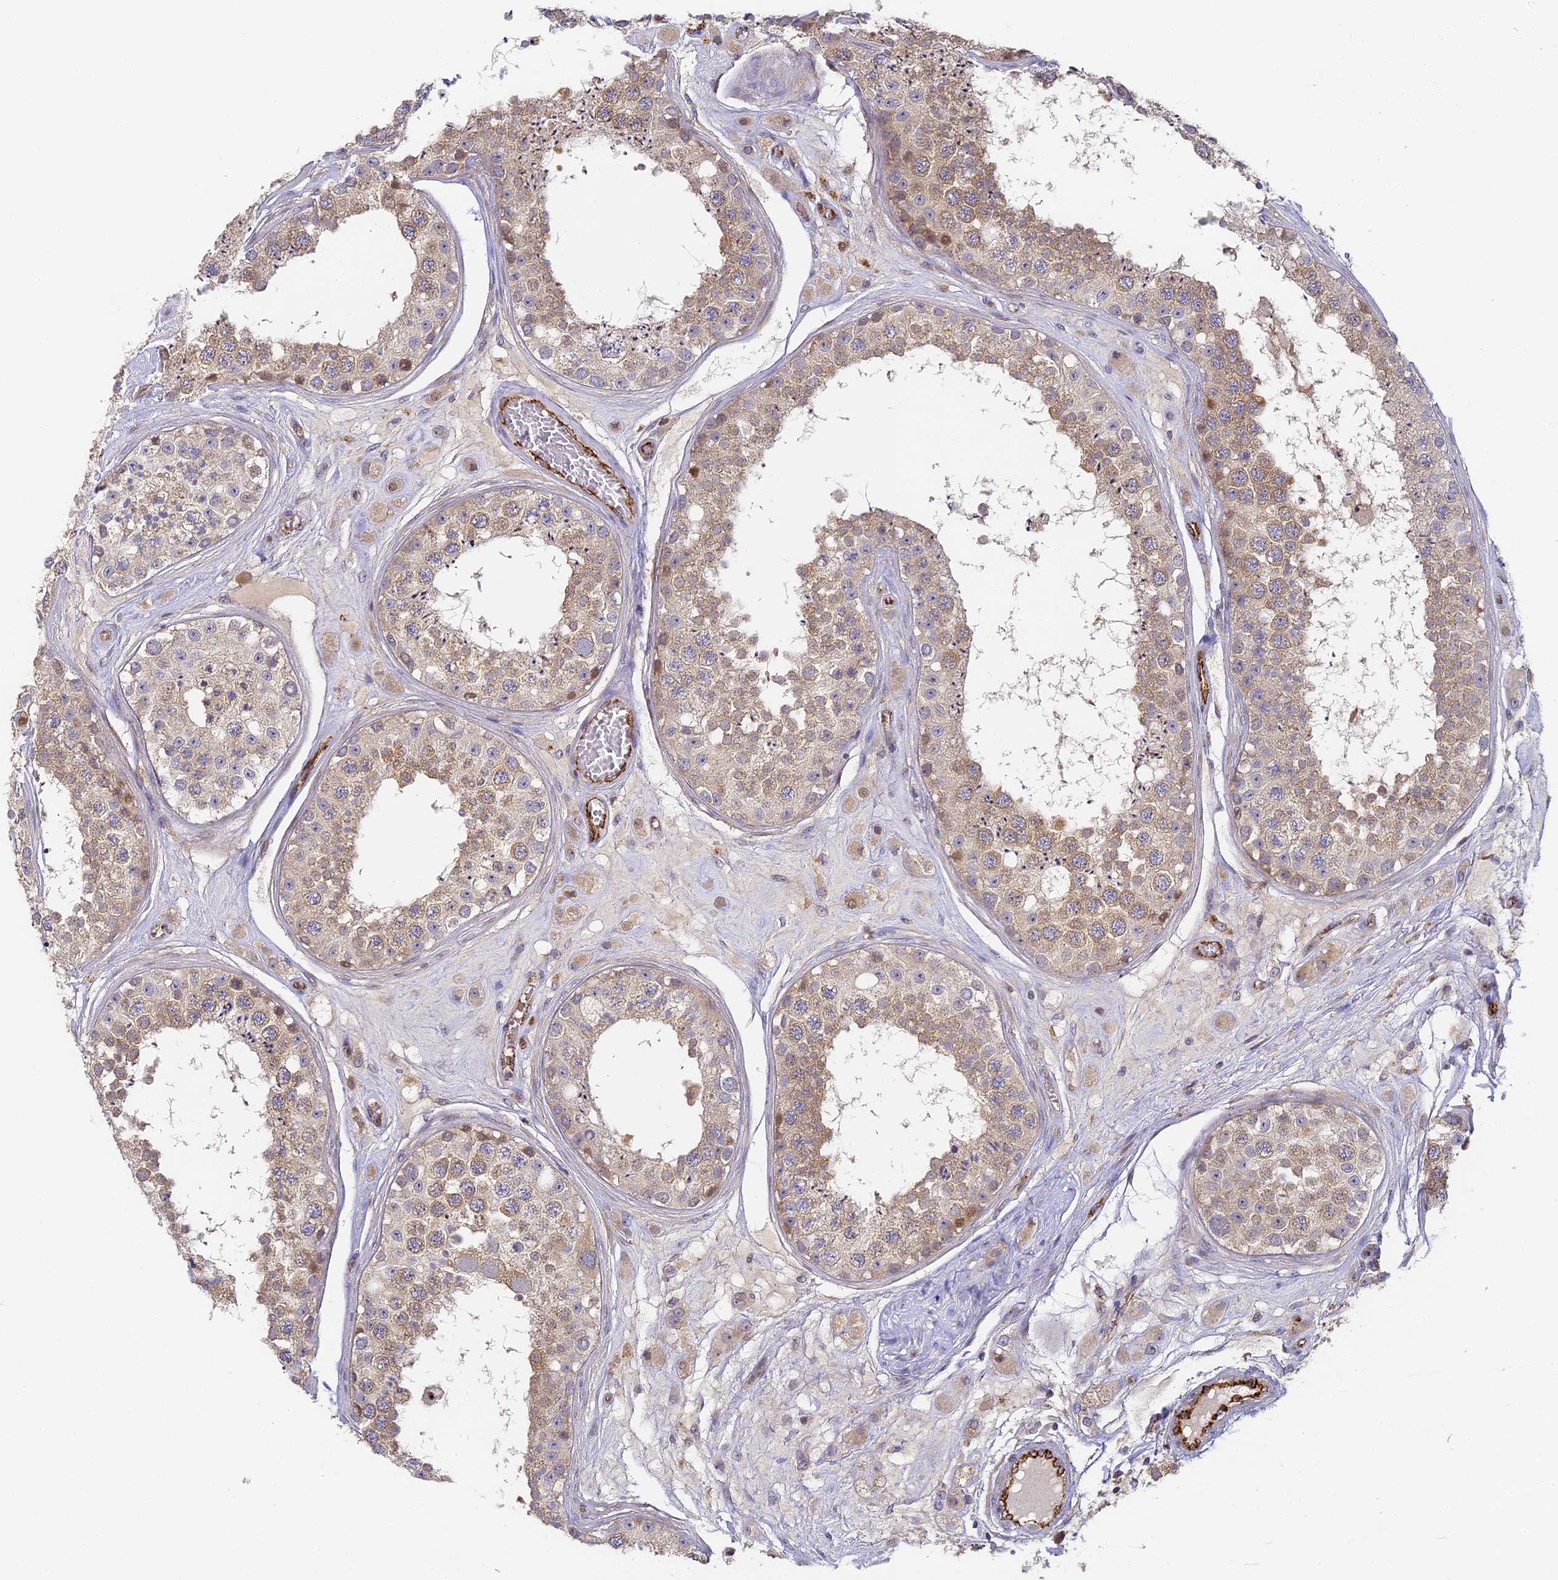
{"staining": {"intensity": "moderate", "quantity": "25%-75%", "location": "cytoplasmic/membranous"}, "tissue": "testis", "cell_type": "Cells in seminiferous ducts", "image_type": "normal", "snomed": [{"axis": "morphology", "description": "Normal tissue, NOS"}, {"axis": "topography", "description": "Testis"}], "caption": "Testis stained with DAB (3,3'-diaminobenzidine) IHC displays medium levels of moderate cytoplasmic/membranous staining in approximately 25%-75% of cells in seminiferous ducts.", "gene": "DNAAF10", "patient": {"sex": "male", "age": 25}}